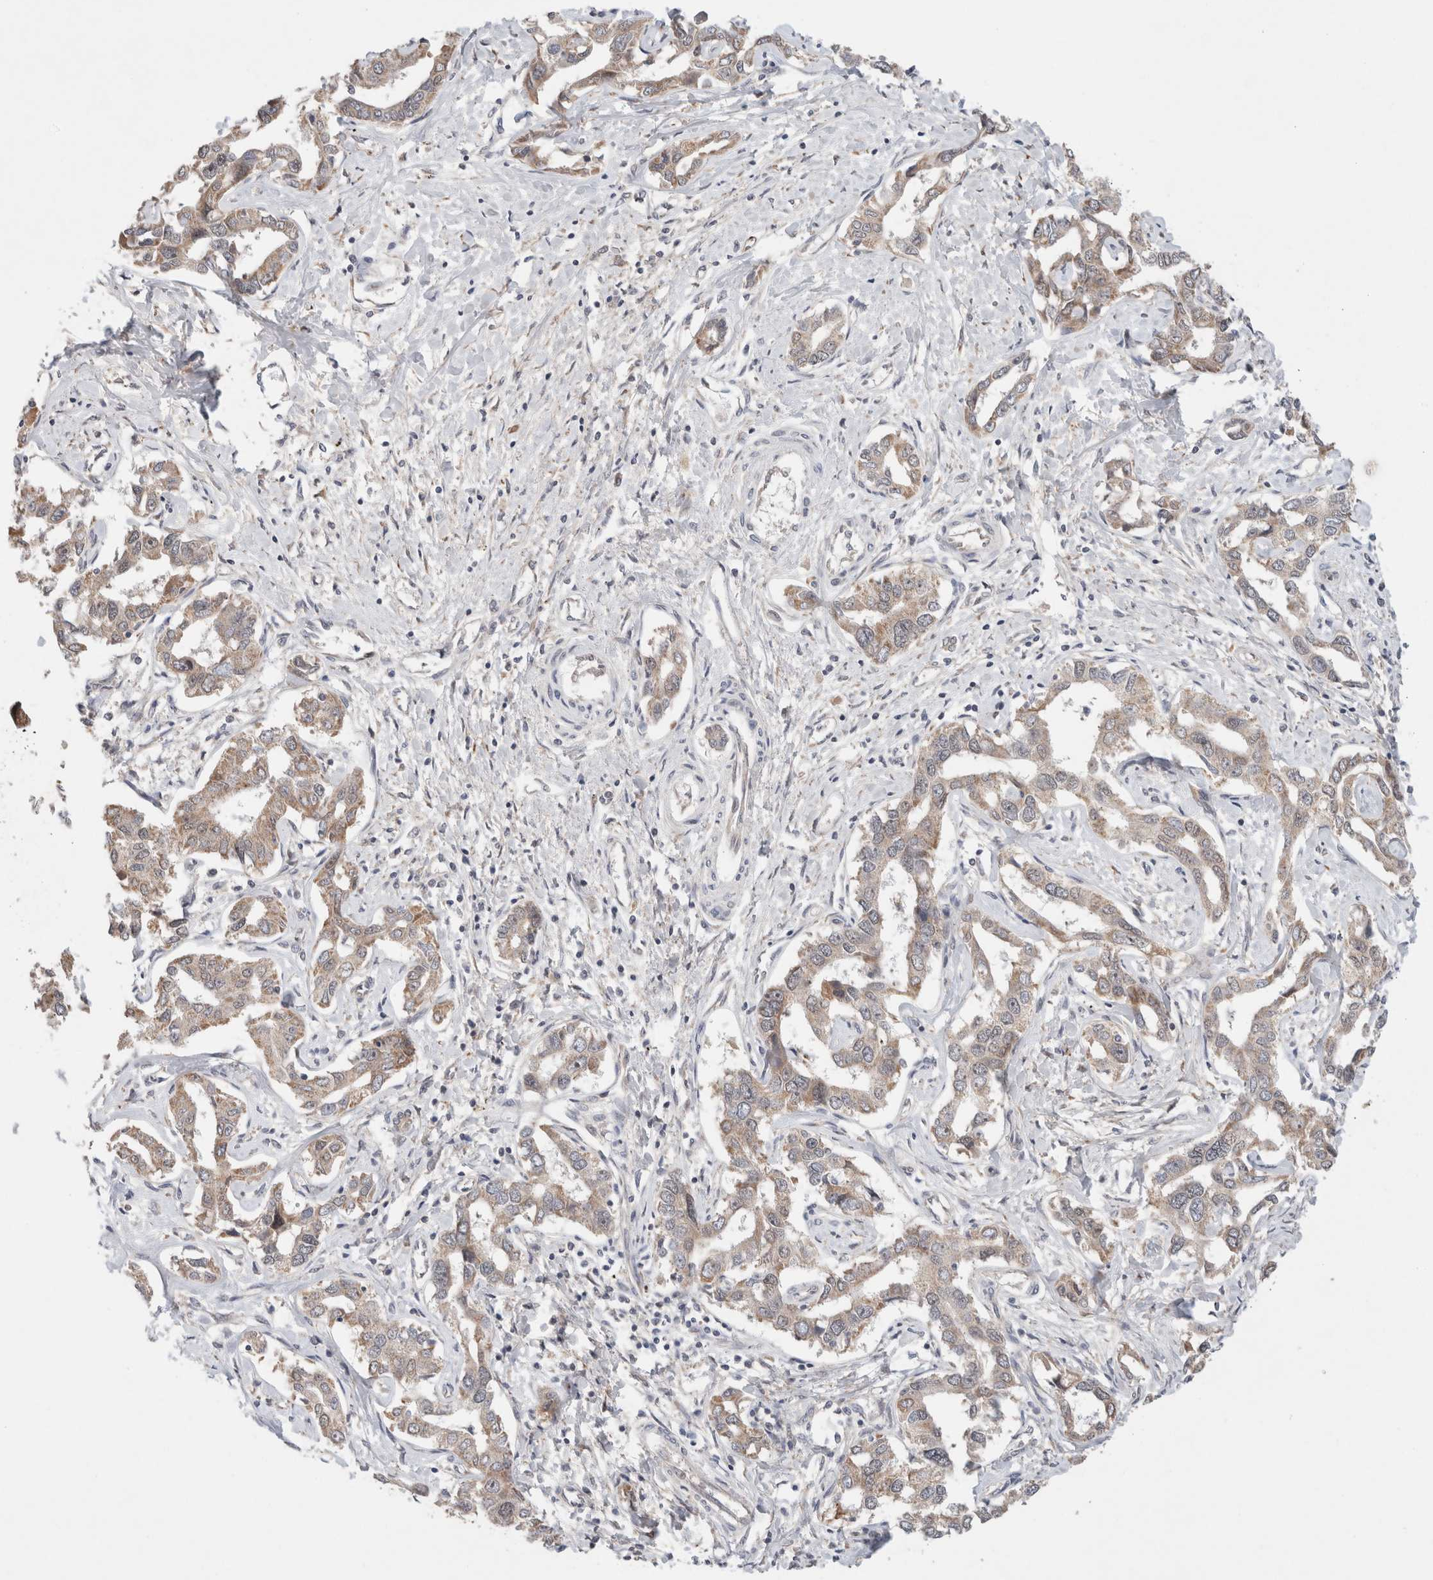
{"staining": {"intensity": "weak", "quantity": ">75%", "location": "cytoplasmic/membranous"}, "tissue": "liver cancer", "cell_type": "Tumor cells", "image_type": "cancer", "snomed": [{"axis": "morphology", "description": "Cholangiocarcinoma"}, {"axis": "topography", "description": "Liver"}], "caption": "IHC histopathology image of neoplastic tissue: human liver cancer stained using immunohistochemistry demonstrates low levels of weak protein expression localized specifically in the cytoplasmic/membranous of tumor cells, appearing as a cytoplasmic/membranous brown color.", "gene": "ERI3", "patient": {"sex": "male", "age": 59}}